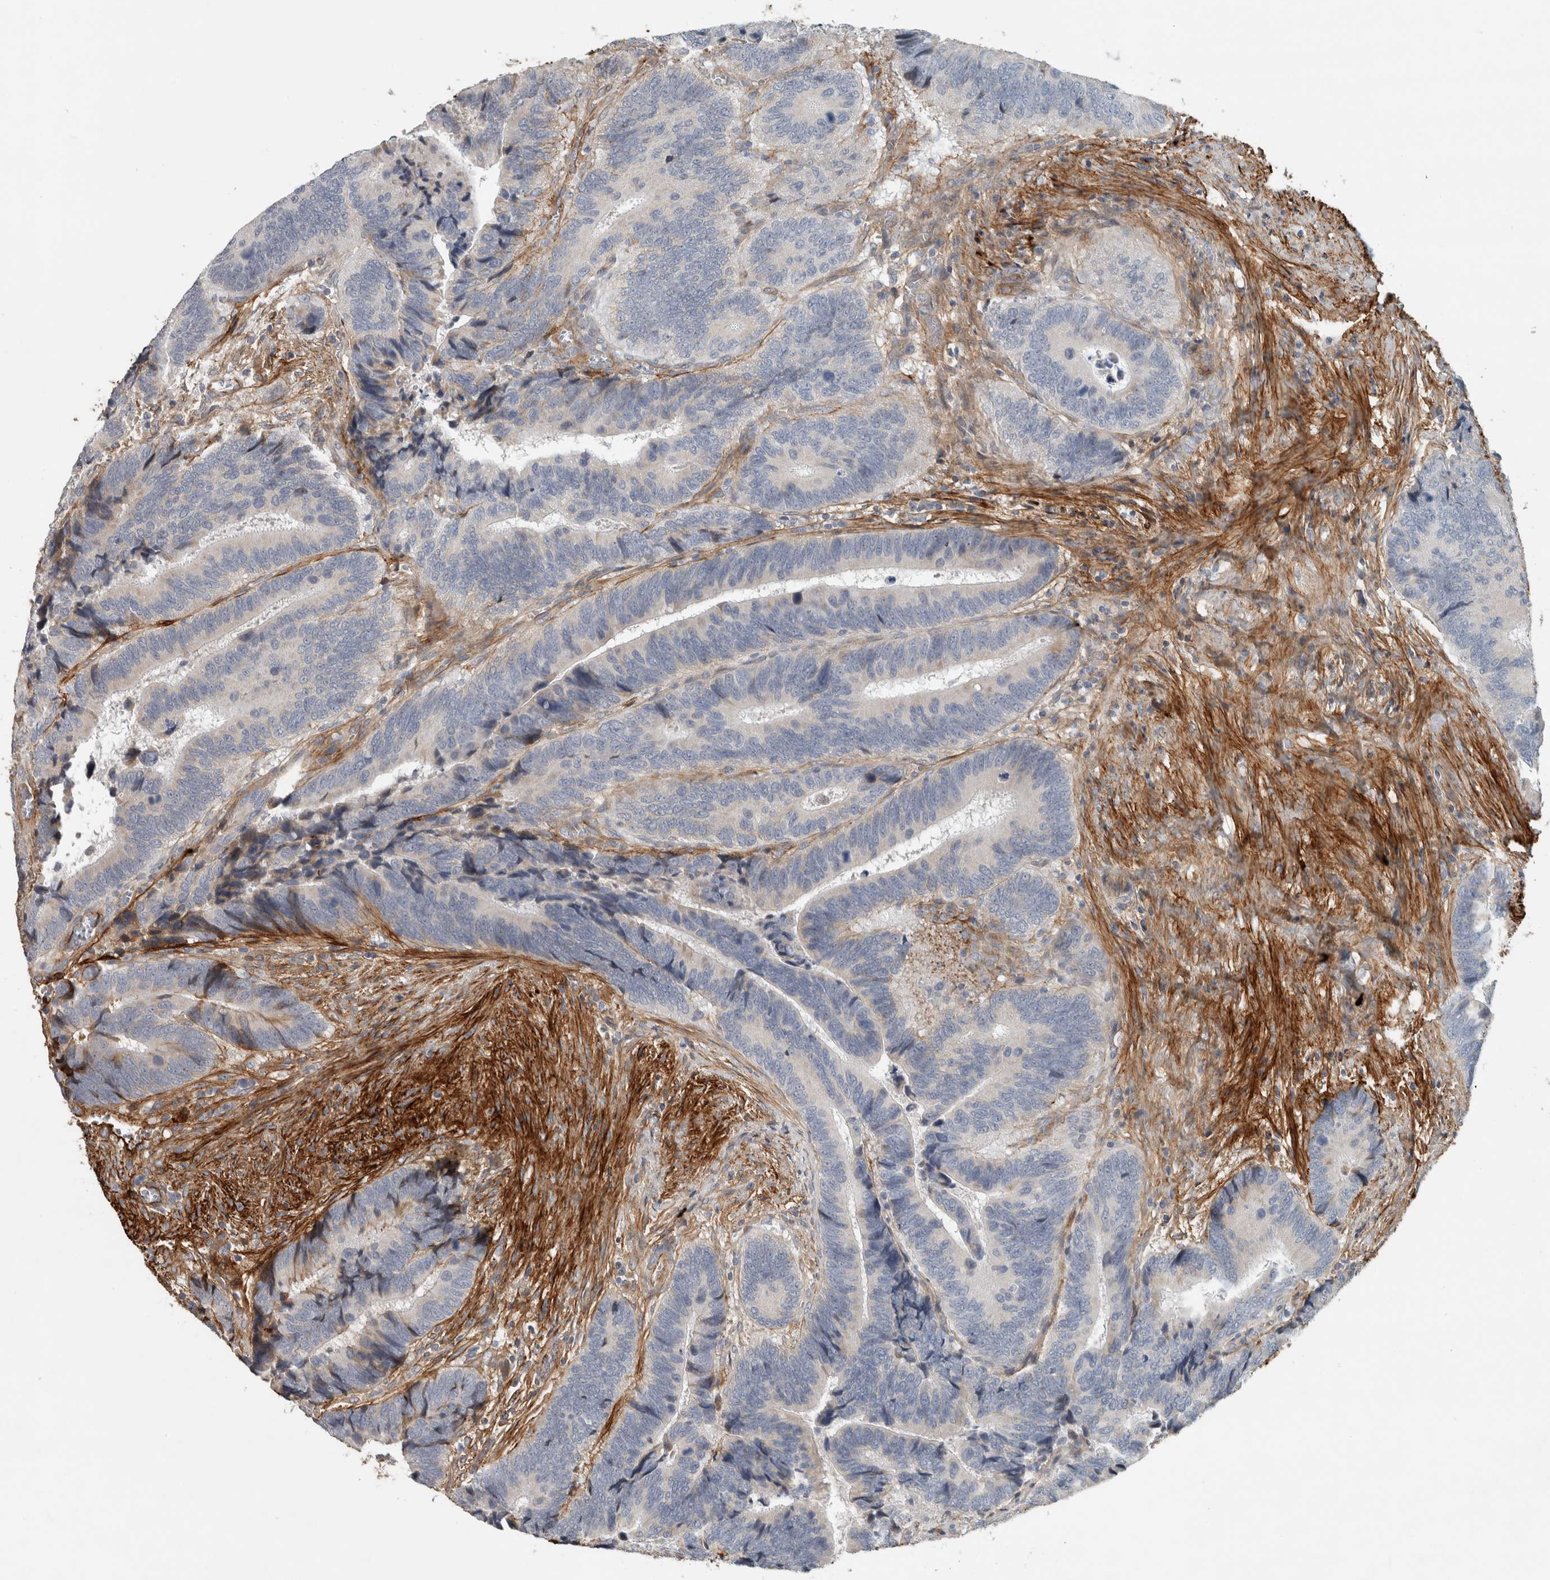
{"staining": {"intensity": "moderate", "quantity": "<25%", "location": "cytoplasmic/membranous"}, "tissue": "colorectal cancer", "cell_type": "Tumor cells", "image_type": "cancer", "snomed": [{"axis": "morphology", "description": "Inflammation, NOS"}, {"axis": "morphology", "description": "Adenocarcinoma, NOS"}, {"axis": "topography", "description": "Colon"}], "caption": "High-magnification brightfield microscopy of adenocarcinoma (colorectal) stained with DAB (brown) and counterstained with hematoxylin (blue). tumor cells exhibit moderate cytoplasmic/membranous positivity is present in approximately<25% of cells.", "gene": "FN1", "patient": {"sex": "male", "age": 72}}